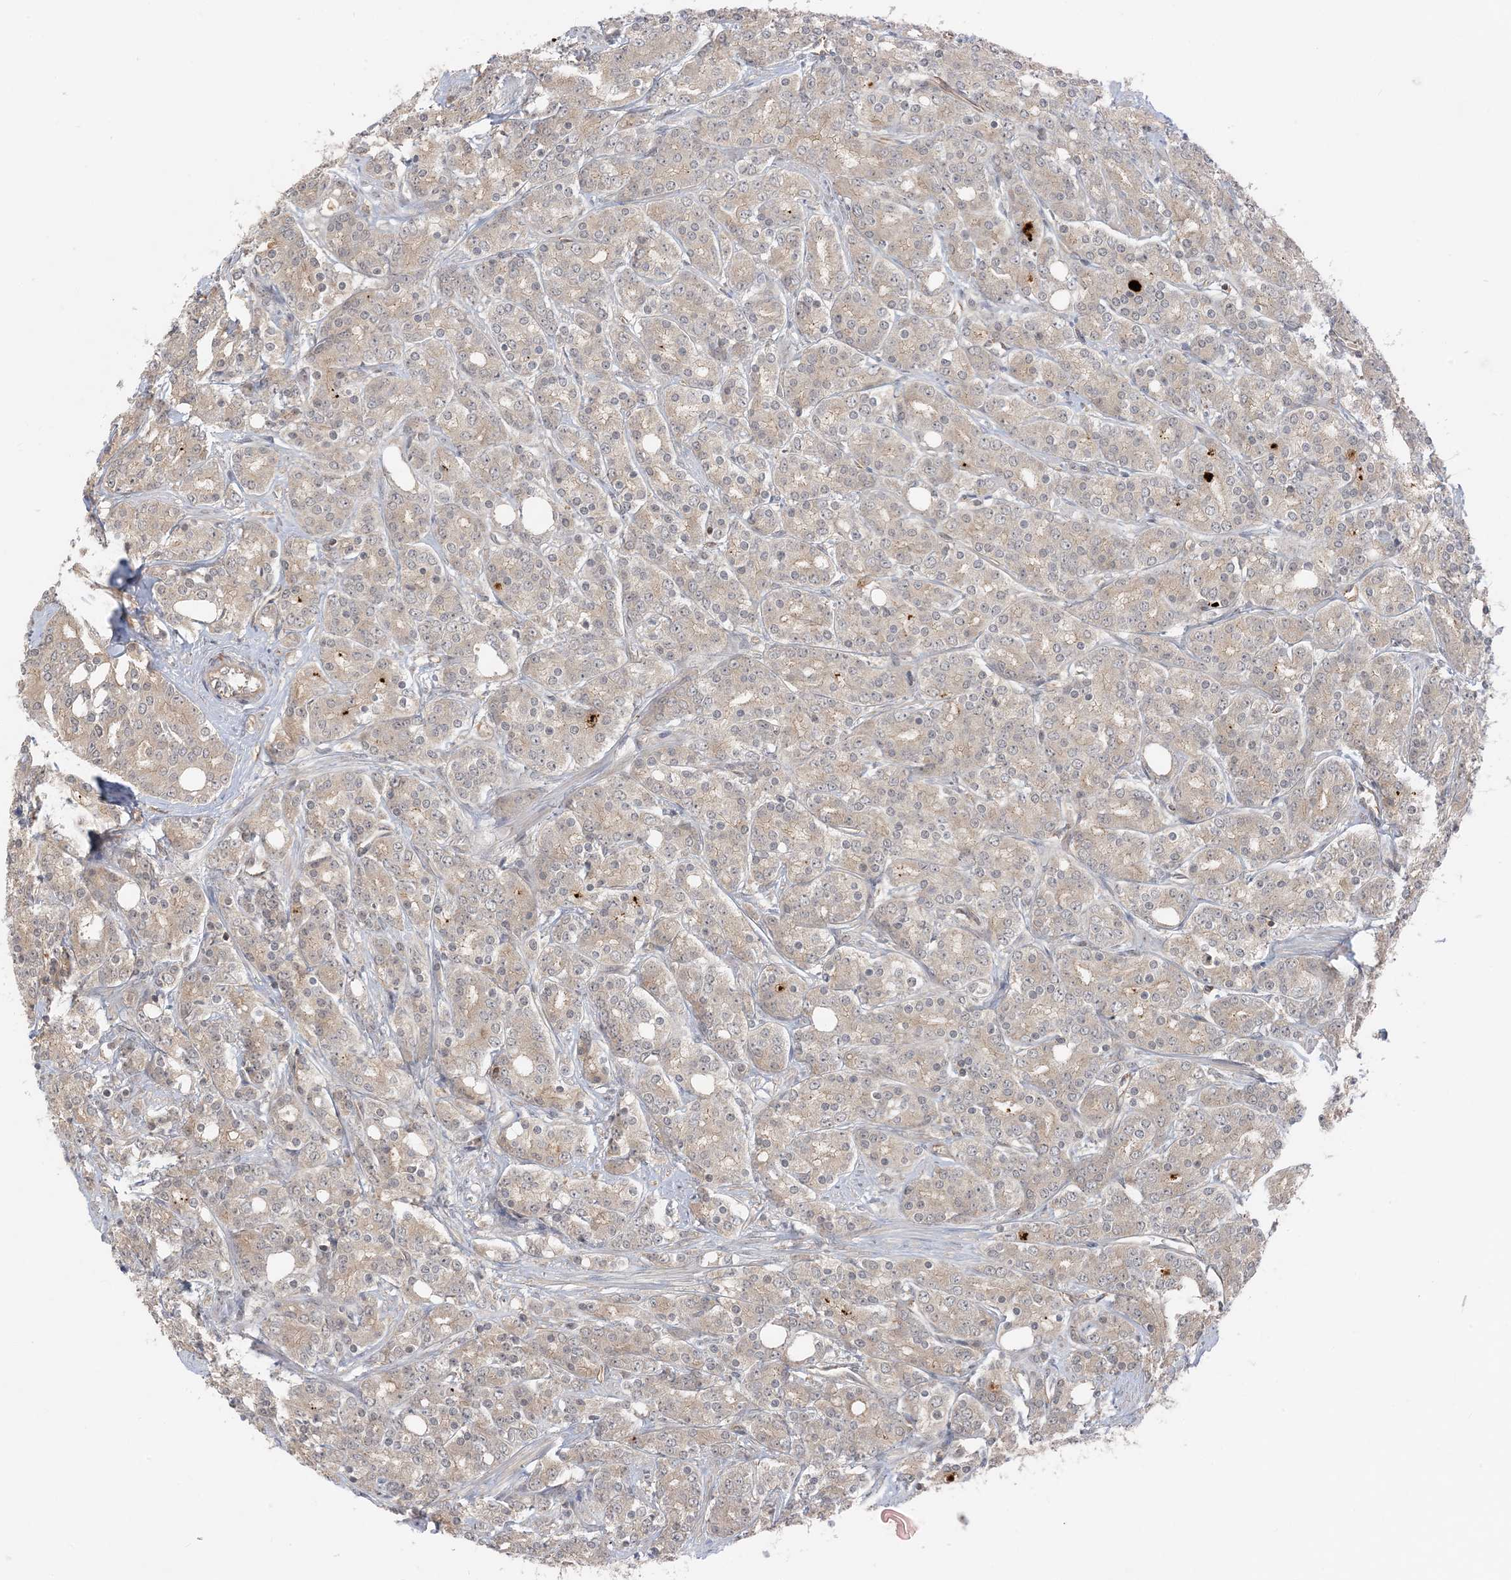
{"staining": {"intensity": "moderate", "quantity": "25%-75%", "location": "cytoplasmic/membranous"}, "tissue": "prostate cancer", "cell_type": "Tumor cells", "image_type": "cancer", "snomed": [{"axis": "morphology", "description": "Adenocarcinoma, High grade"}, {"axis": "topography", "description": "Prostate"}], "caption": "A high-resolution photomicrograph shows immunohistochemistry (IHC) staining of prostate cancer, which demonstrates moderate cytoplasmic/membranous expression in approximately 25%-75% of tumor cells.", "gene": "OBI1", "patient": {"sex": "male", "age": 62}}